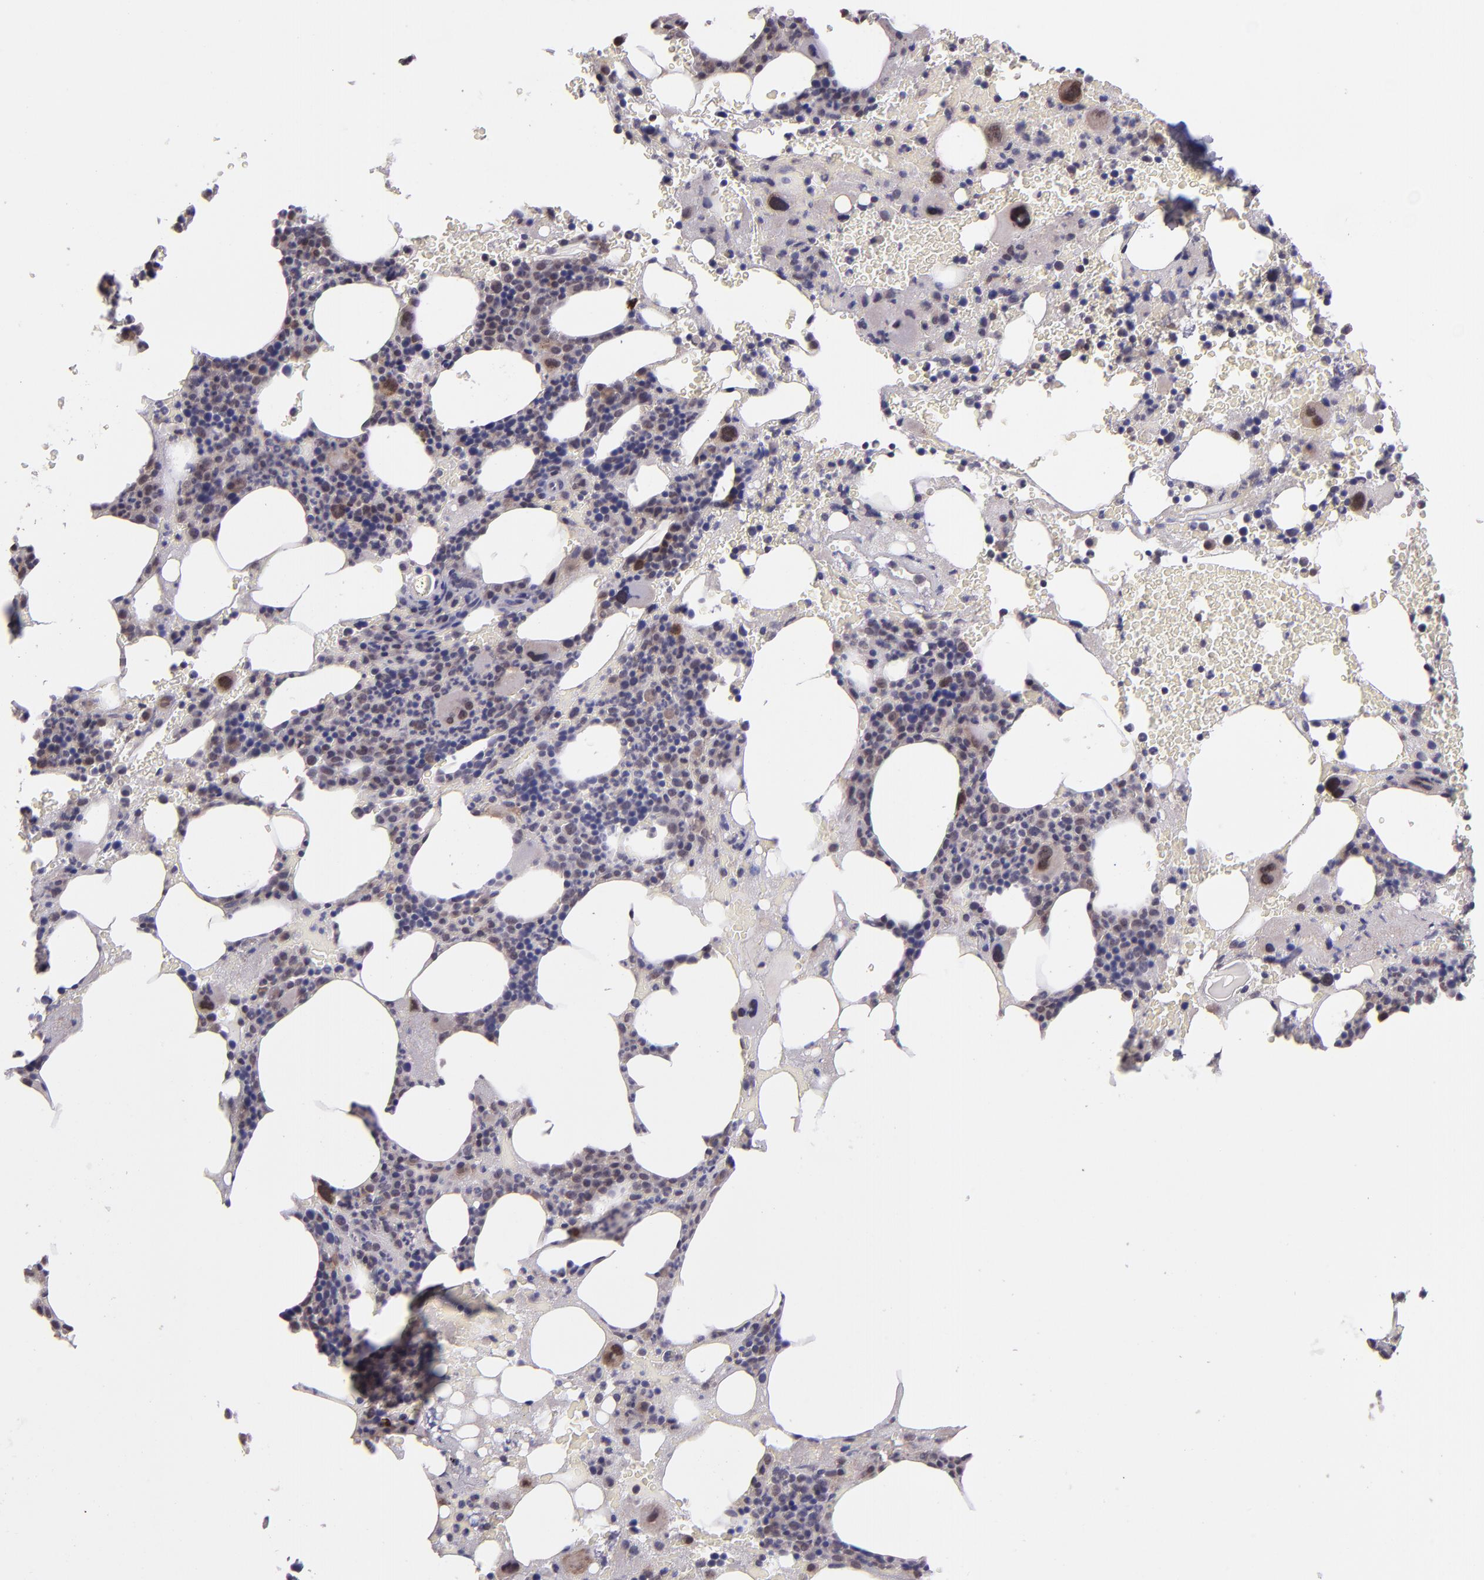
{"staining": {"intensity": "weak", "quantity": "<25%", "location": "cytoplasmic/membranous"}, "tissue": "bone marrow", "cell_type": "Hematopoietic cells", "image_type": "normal", "snomed": [{"axis": "morphology", "description": "Normal tissue, NOS"}, {"axis": "topography", "description": "Bone marrow"}], "caption": "Immunohistochemical staining of unremarkable human bone marrow exhibits no significant positivity in hematopoietic cells. Nuclei are stained in blue.", "gene": "TAF7L", "patient": {"sex": "male", "age": 82}}